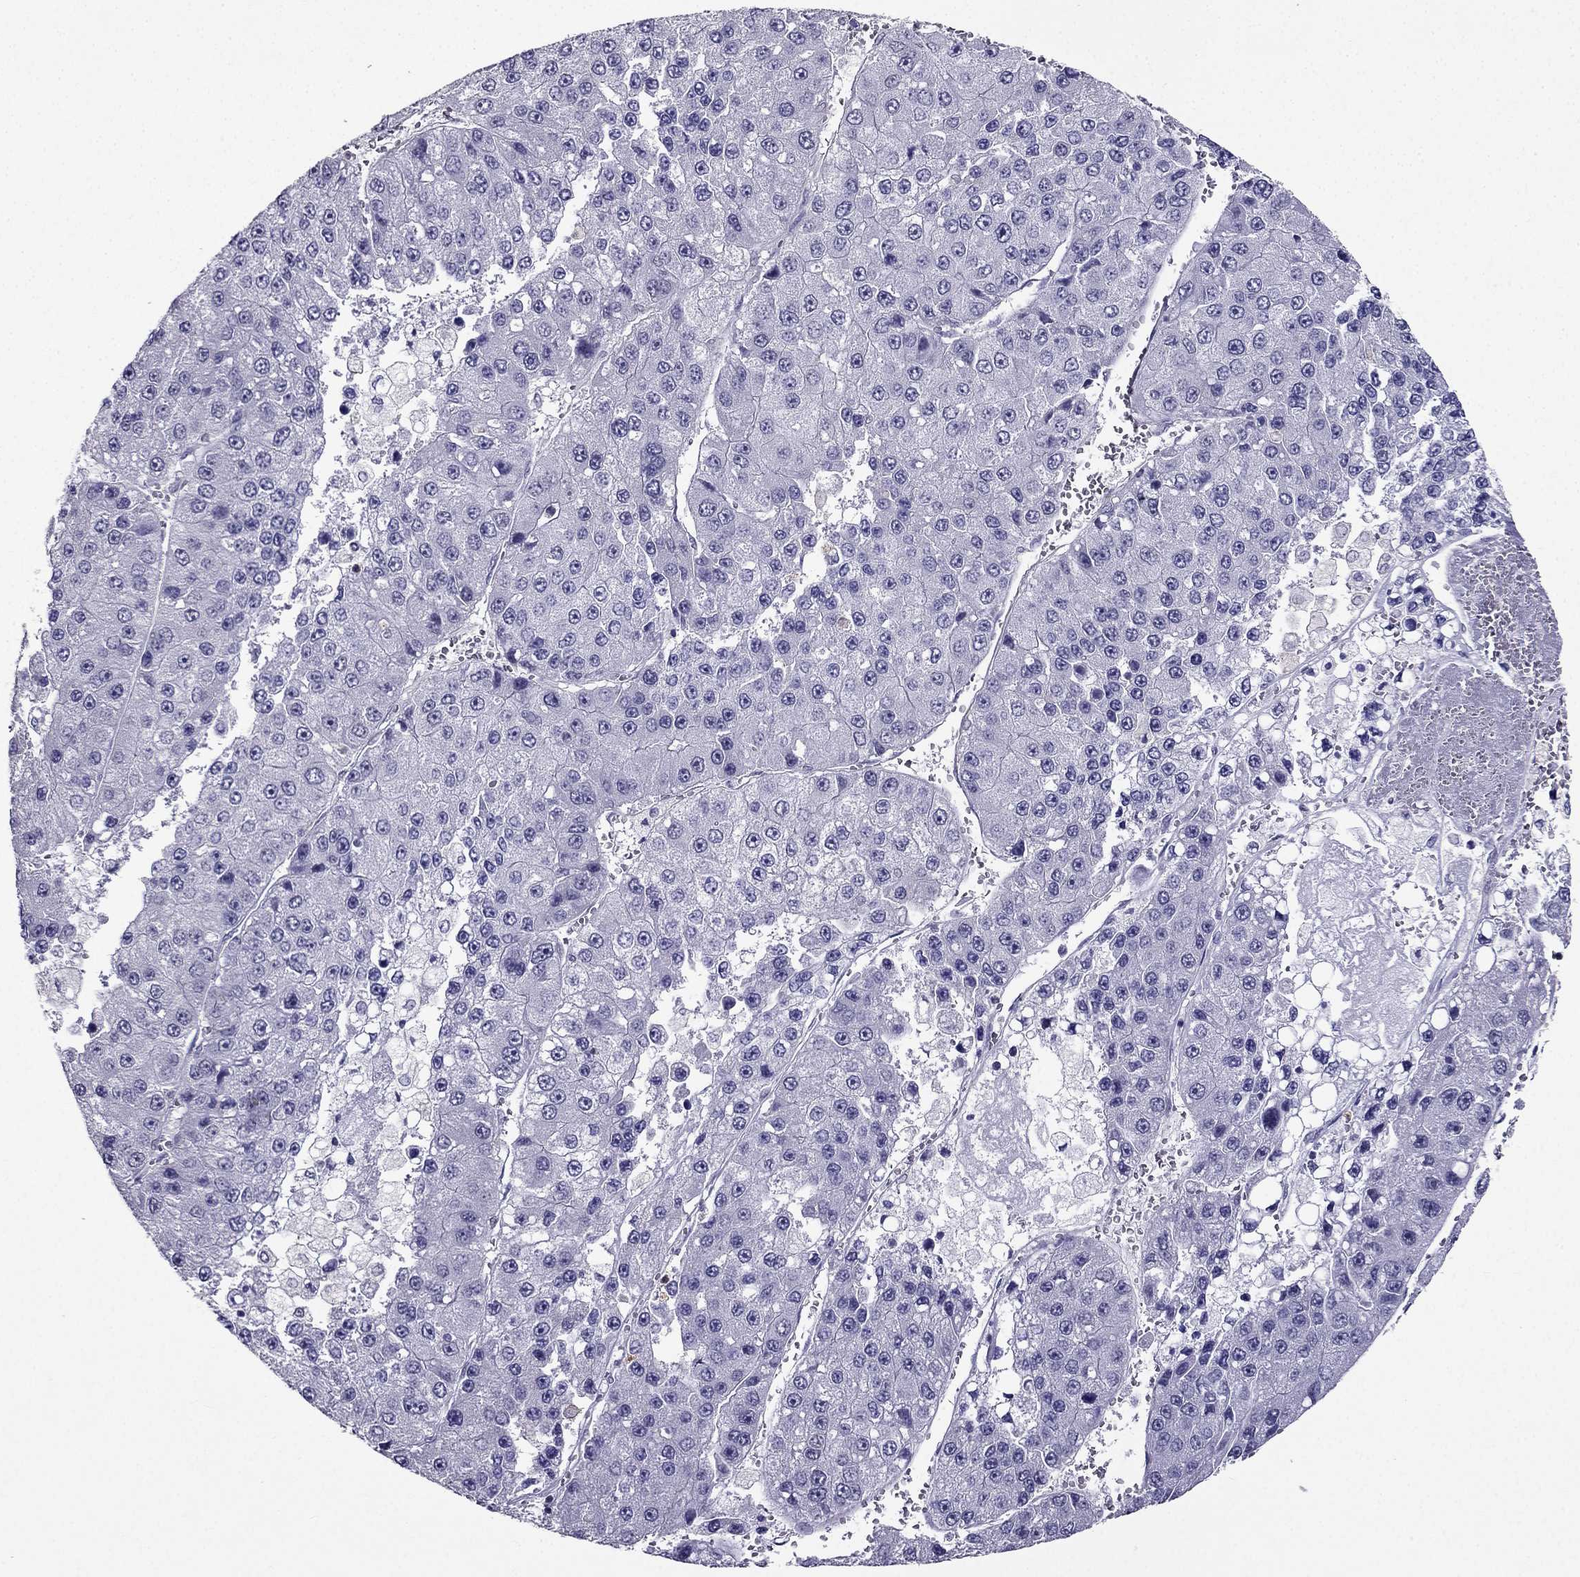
{"staining": {"intensity": "negative", "quantity": "none", "location": "none"}, "tissue": "liver cancer", "cell_type": "Tumor cells", "image_type": "cancer", "snomed": [{"axis": "morphology", "description": "Carcinoma, Hepatocellular, NOS"}, {"axis": "topography", "description": "Liver"}], "caption": "IHC micrograph of neoplastic tissue: liver hepatocellular carcinoma stained with DAB displays no significant protein expression in tumor cells.", "gene": "AAK1", "patient": {"sex": "female", "age": 73}}